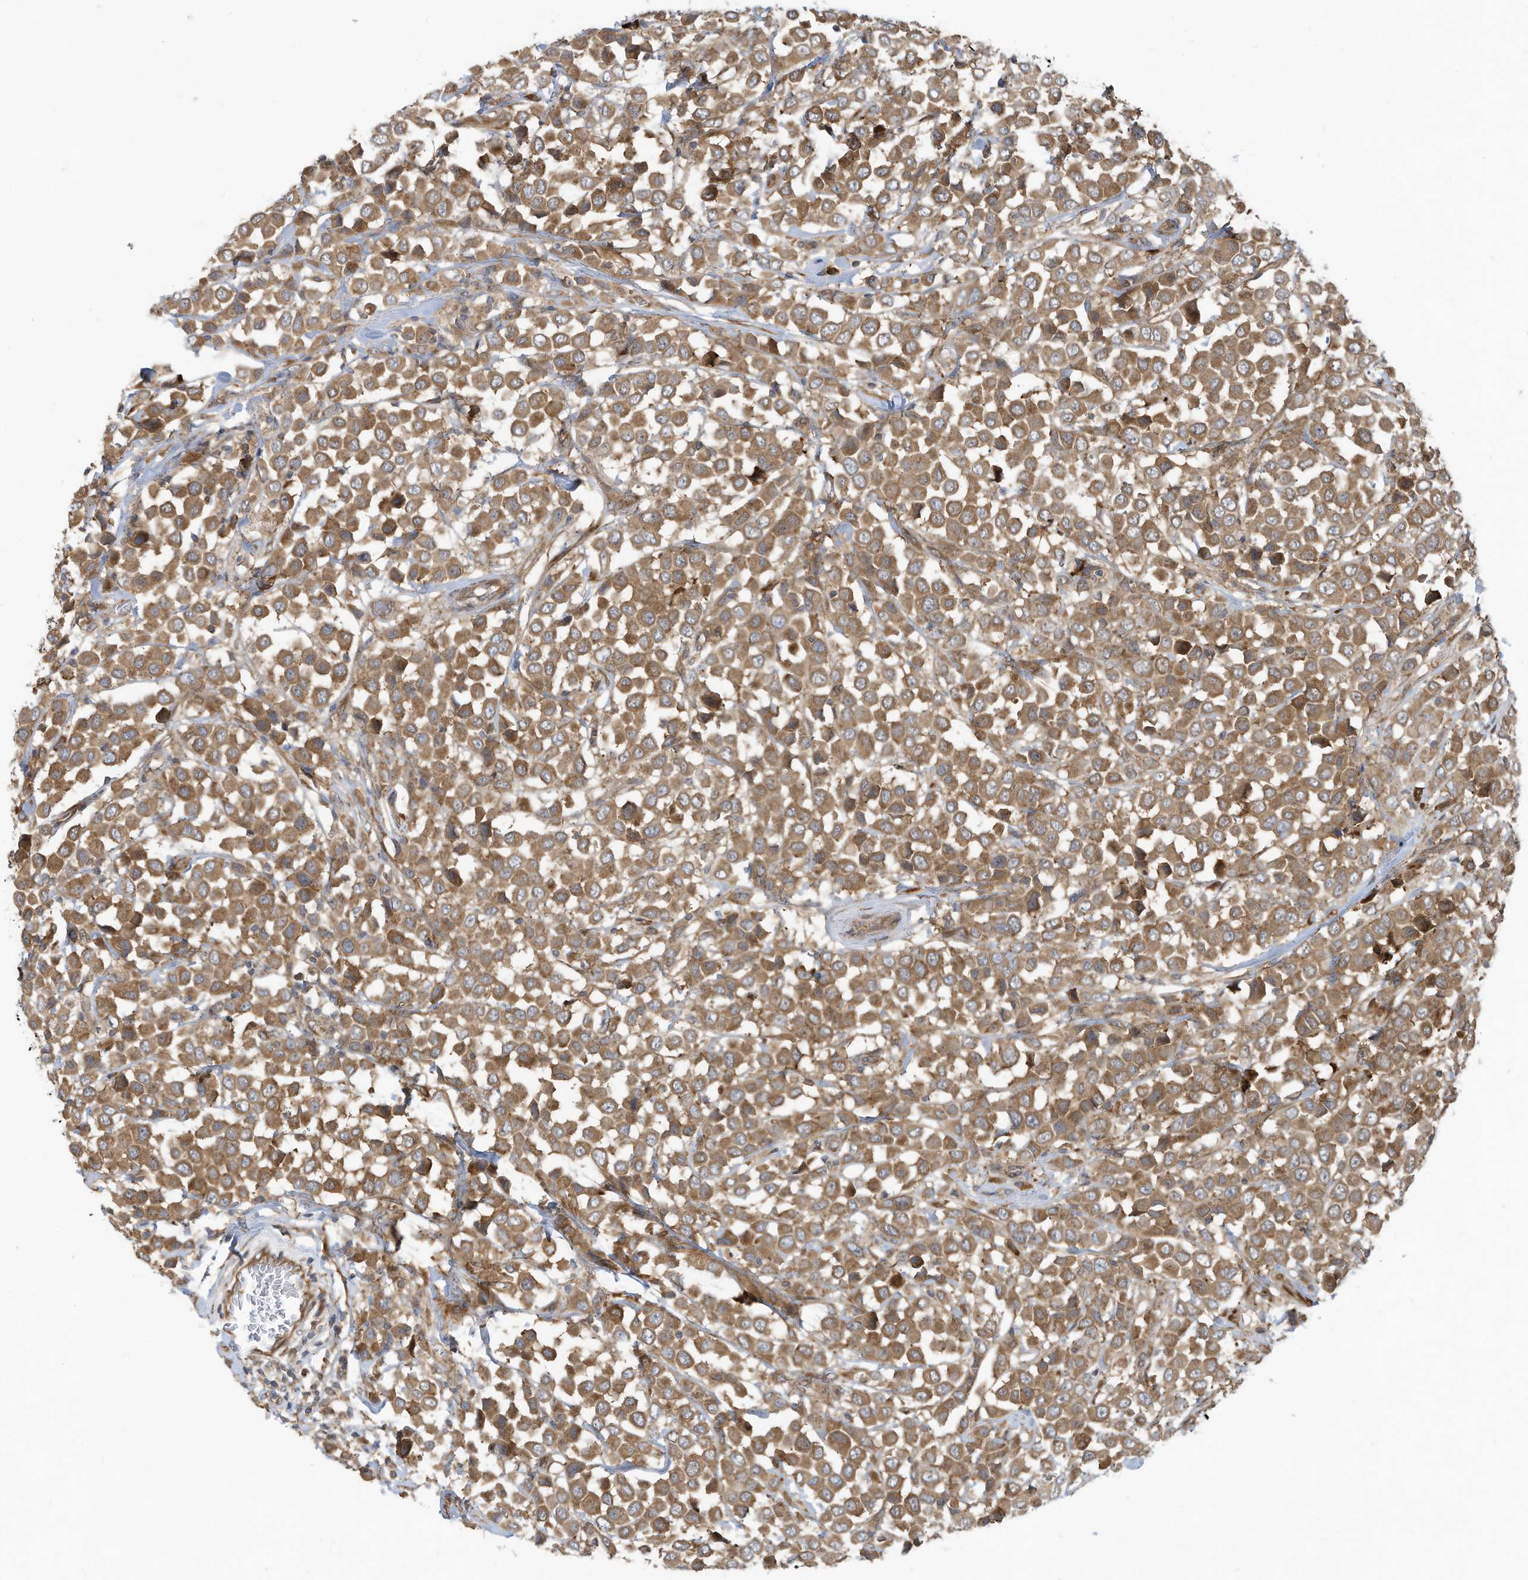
{"staining": {"intensity": "moderate", "quantity": ">75%", "location": "cytoplasmic/membranous"}, "tissue": "breast cancer", "cell_type": "Tumor cells", "image_type": "cancer", "snomed": [{"axis": "morphology", "description": "Duct carcinoma"}, {"axis": "topography", "description": "Breast"}], "caption": "A high-resolution micrograph shows IHC staining of breast cancer, which demonstrates moderate cytoplasmic/membranous staining in approximately >75% of tumor cells. The protein of interest is stained brown, and the nuclei are stained in blue (DAB (3,3'-diaminobenzidine) IHC with brightfield microscopy, high magnification).", "gene": "USE1", "patient": {"sex": "female", "age": 61}}